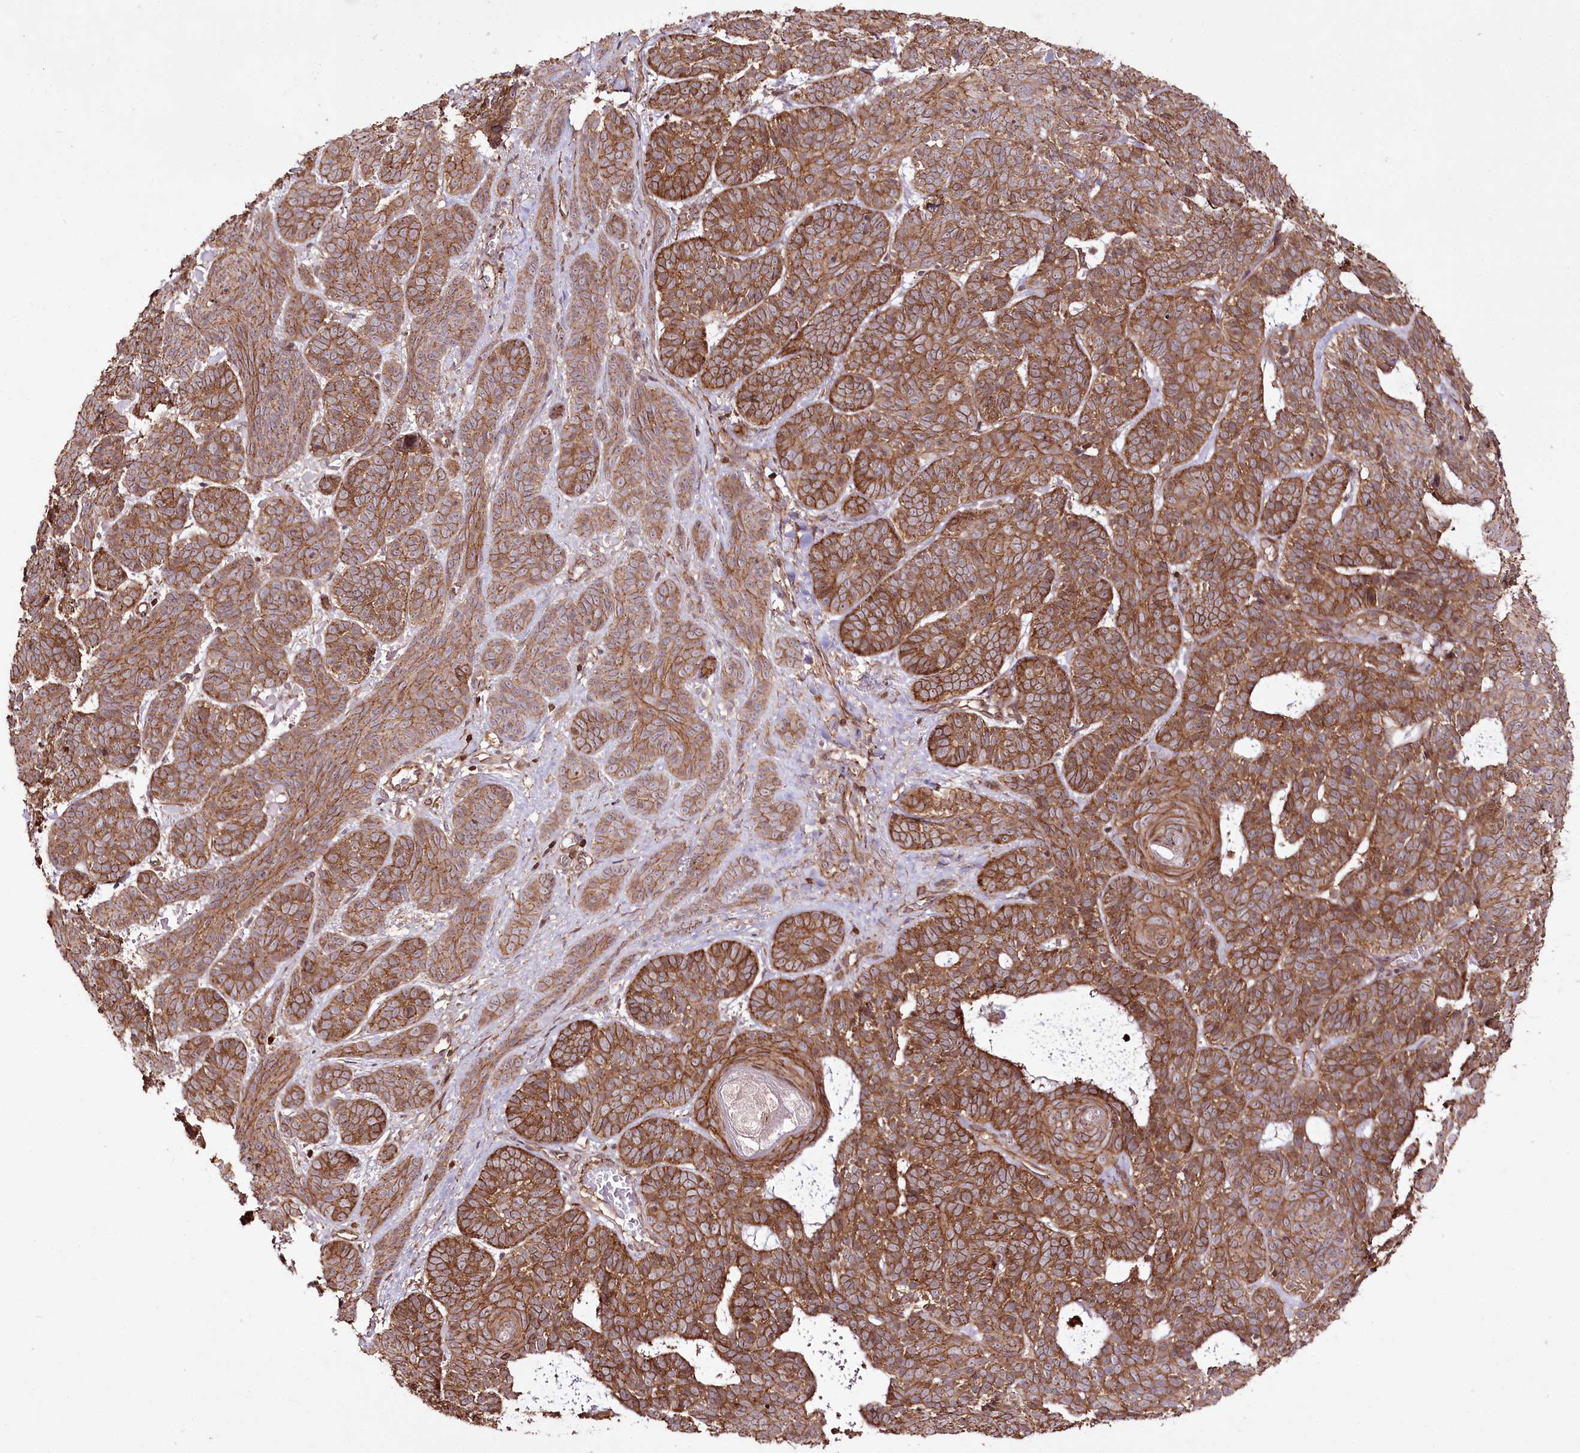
{"staining": {"intensity": "strong", "quantity": ">75%", "location": "cytoplasmic/membranous"}, "tissue": "skin cancer", "cell_type": "Tumor cells", "image_type": "cancer", "snomed": [{"axis": "morphology", "description": "Basal cell carcinoma"}, {"axis": "topography", "description": "Skin"}], "caption": "This histopathology image reveals skin cancer (basal cell carcinoma) stained with immunohistochemistry to label a protein in brown. The cytoplasmic/membranous of tumor cells show strong positivity for the protein. Nuclei are counter-stained blue.", "gene": "DHX29", "patient": {"sex": "male", "age": 85}}